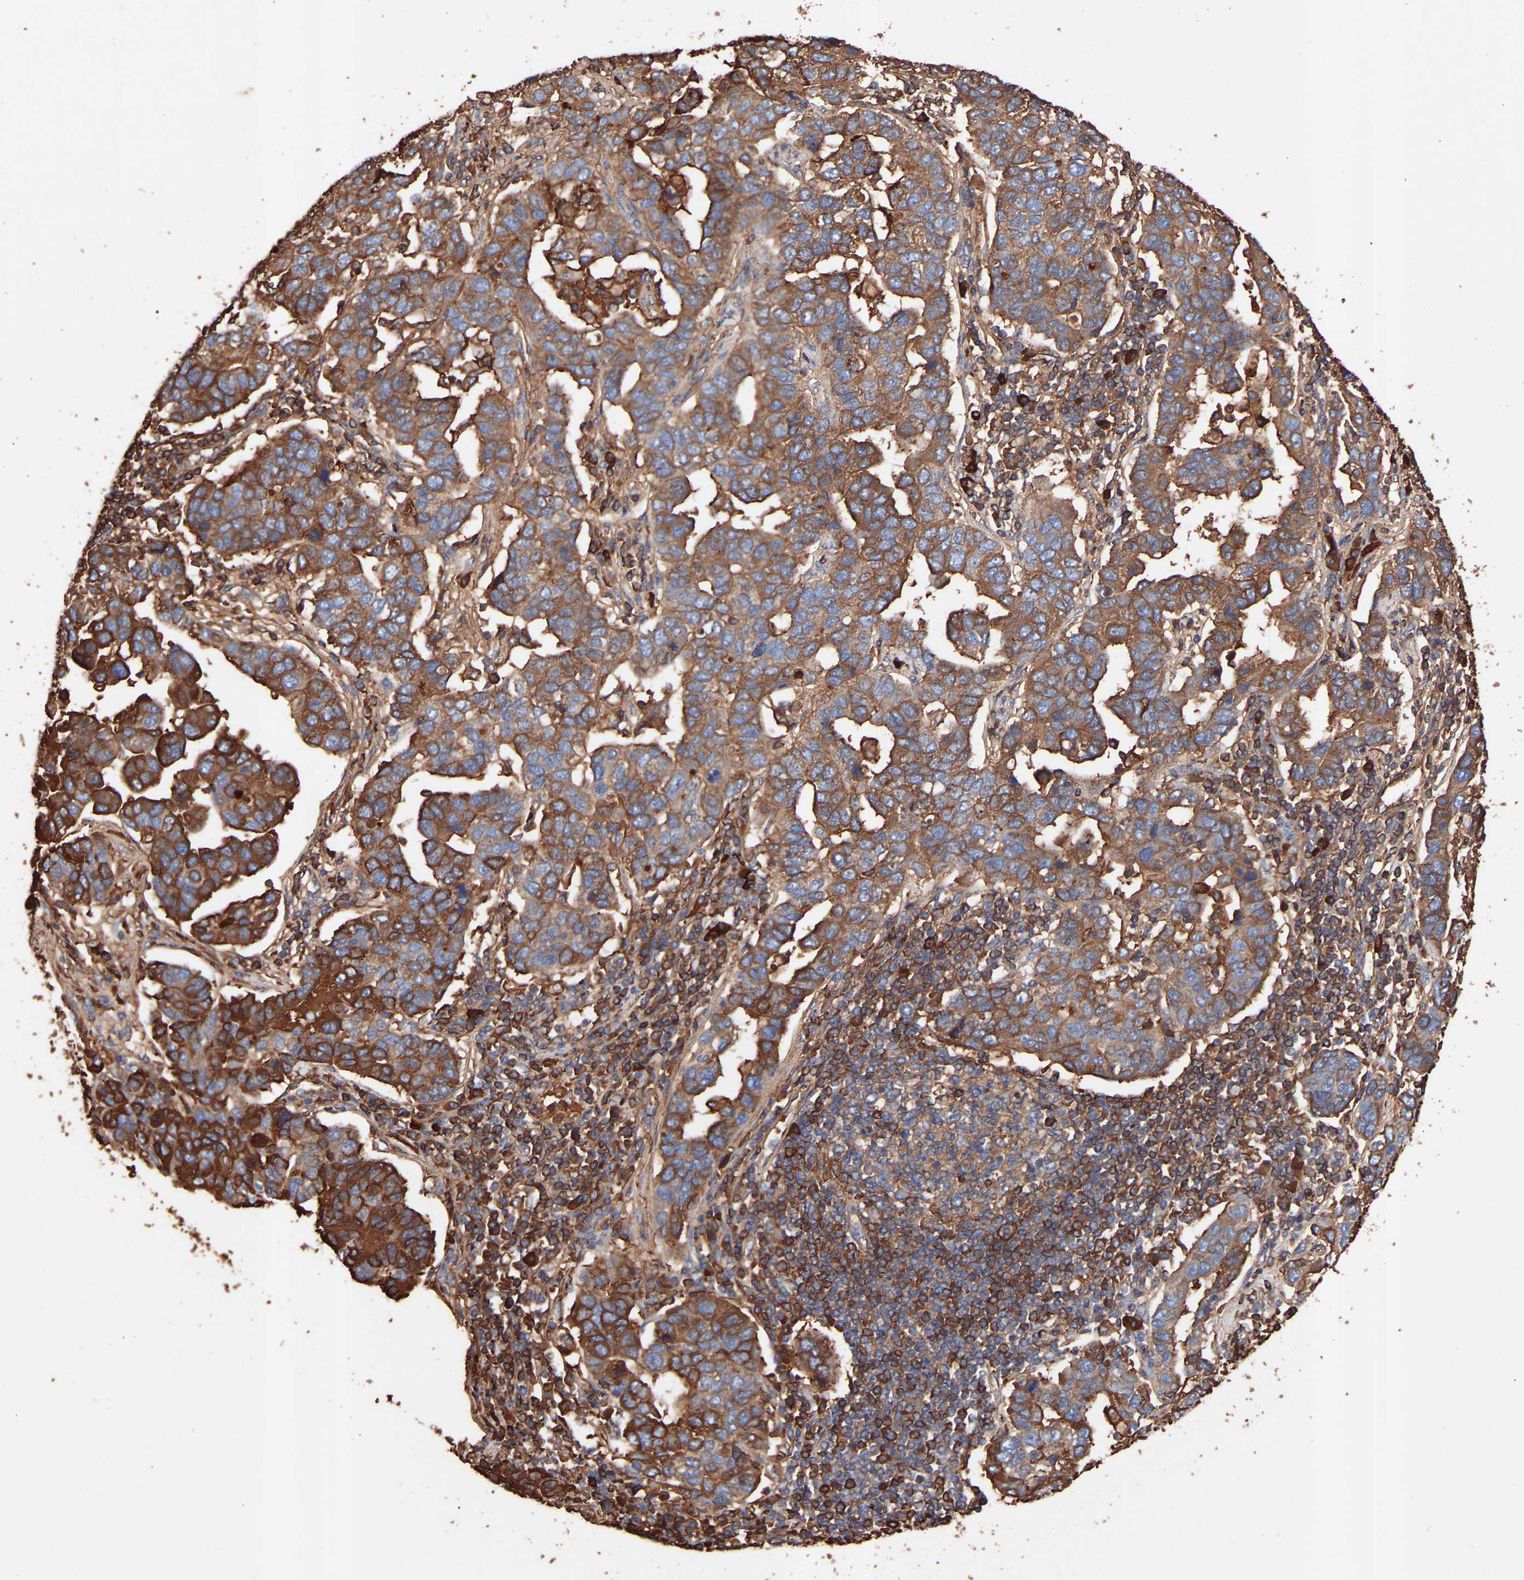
{"staining": {"intensity": "moderate", "quantity": ">75%", "location": "cytoplasmic/membranous"}, "tissue": "pancreatic cancer", "cell_type": "Tumor cells", "image_type": "cancer", "snomed": [{"axis": "morphology", "description": "Adenocarcinoma, NOS"}, {"axis": "topography", "description": "Pancreas"}], "caption": "A brown stain labels moderate cytoplasmic/membranous expression of a protein in human adenocarcinoma (pancreatic) tumor cells.", "gene": "TMEM268", "patient": {"sex": "female", "age": 61}}